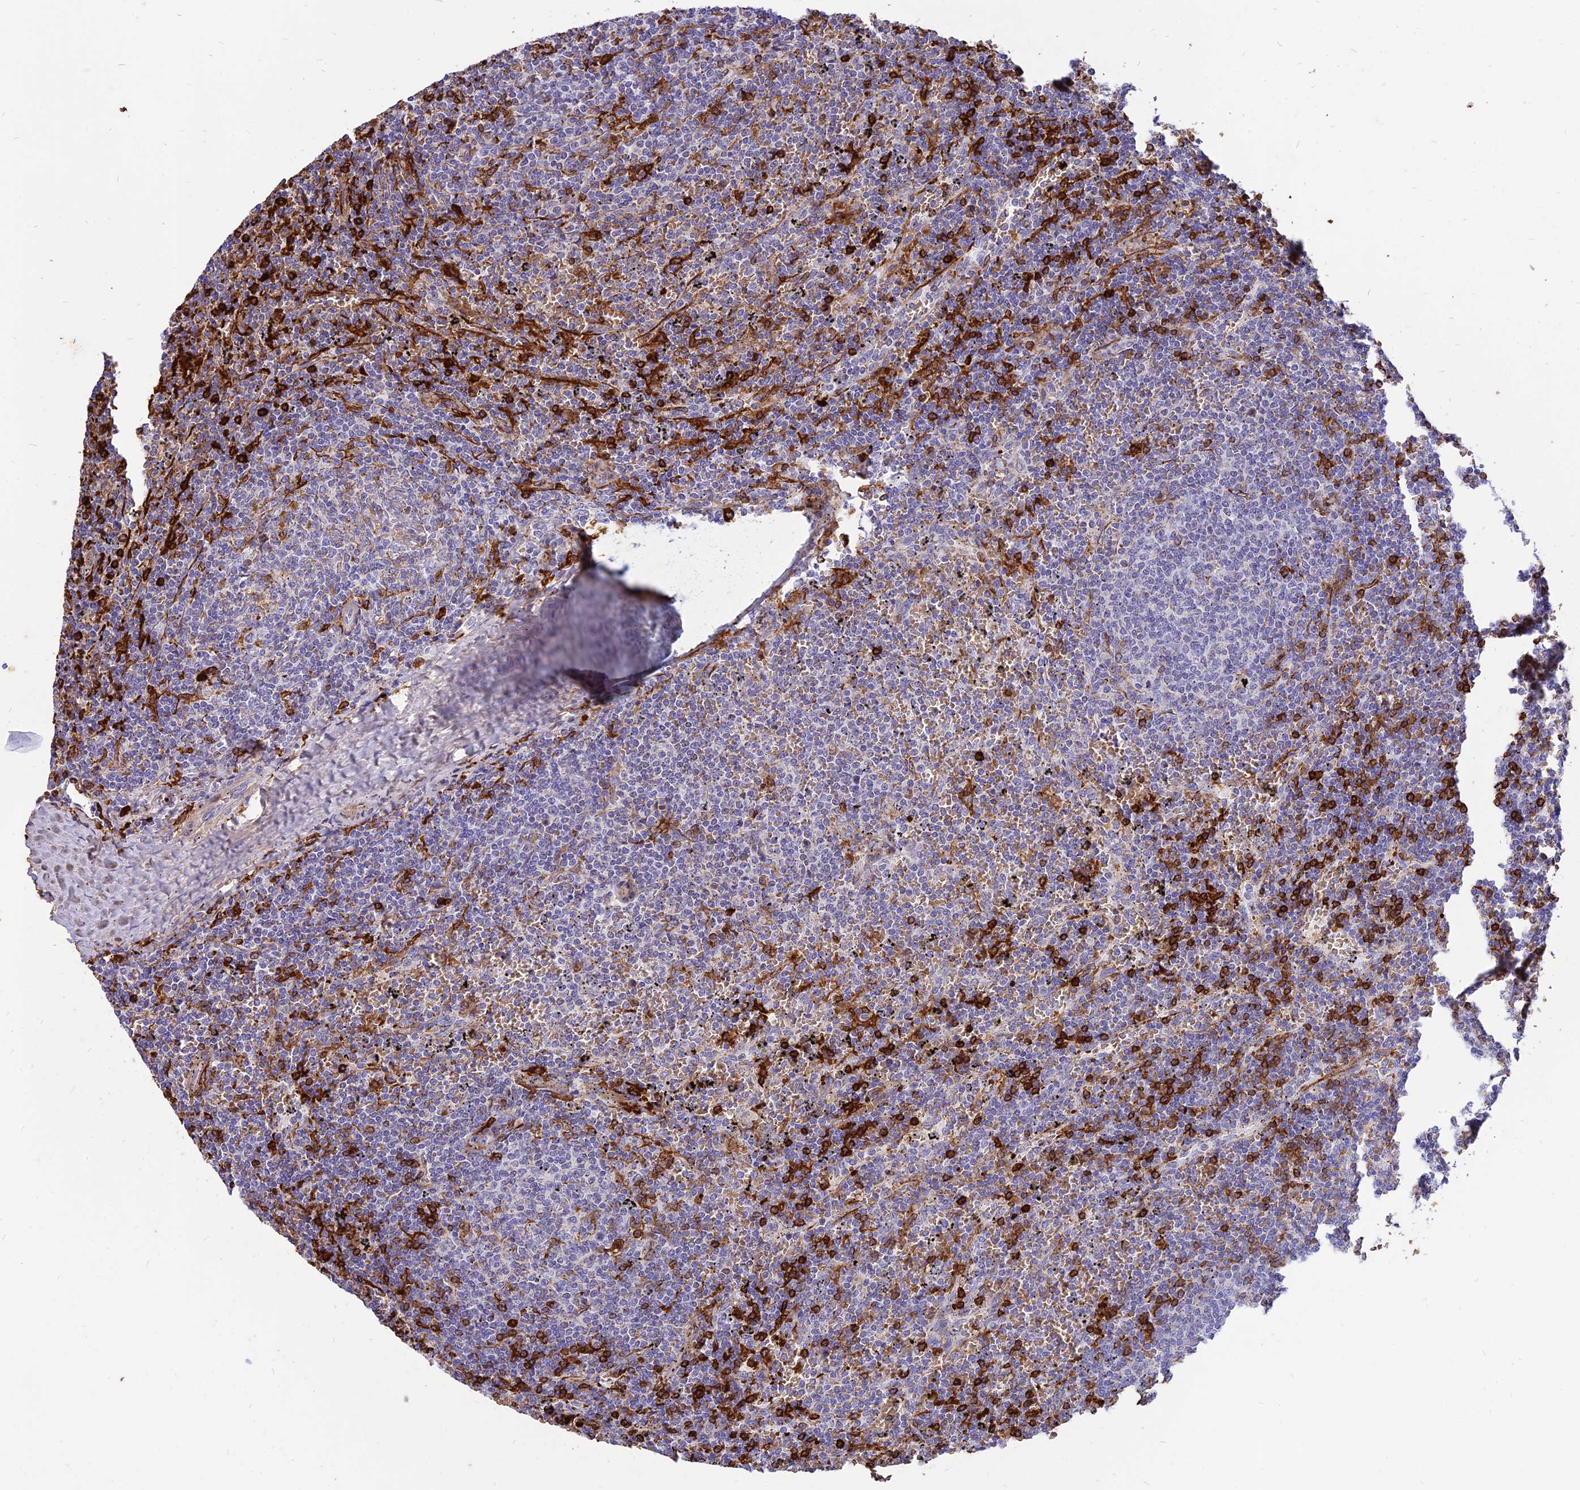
{"staining": {"intensity": "strong", "quantity": "25%-75%", "location": "cytoplasmic/membranous"}, "tissue": "lymphoma", "cell_type": "Tumor cells", "image_type": "cancer", "snomed": [{"axis": "morphology", "description": "Malignant lymphoma, non-Hodgkin's type, Low grade"}, {"axis": "topography", "description": "Spleen"}], "caption": "Immunohistochemistry (IHC) micrograph of human lymphoma stained for a protein (brown), which displays high levels of strong cytoplasmic/membranous staining in about 25%-75% of tumor cells.", "gene": "HHAT", "patient": {"sex": "female", "age": 50}}